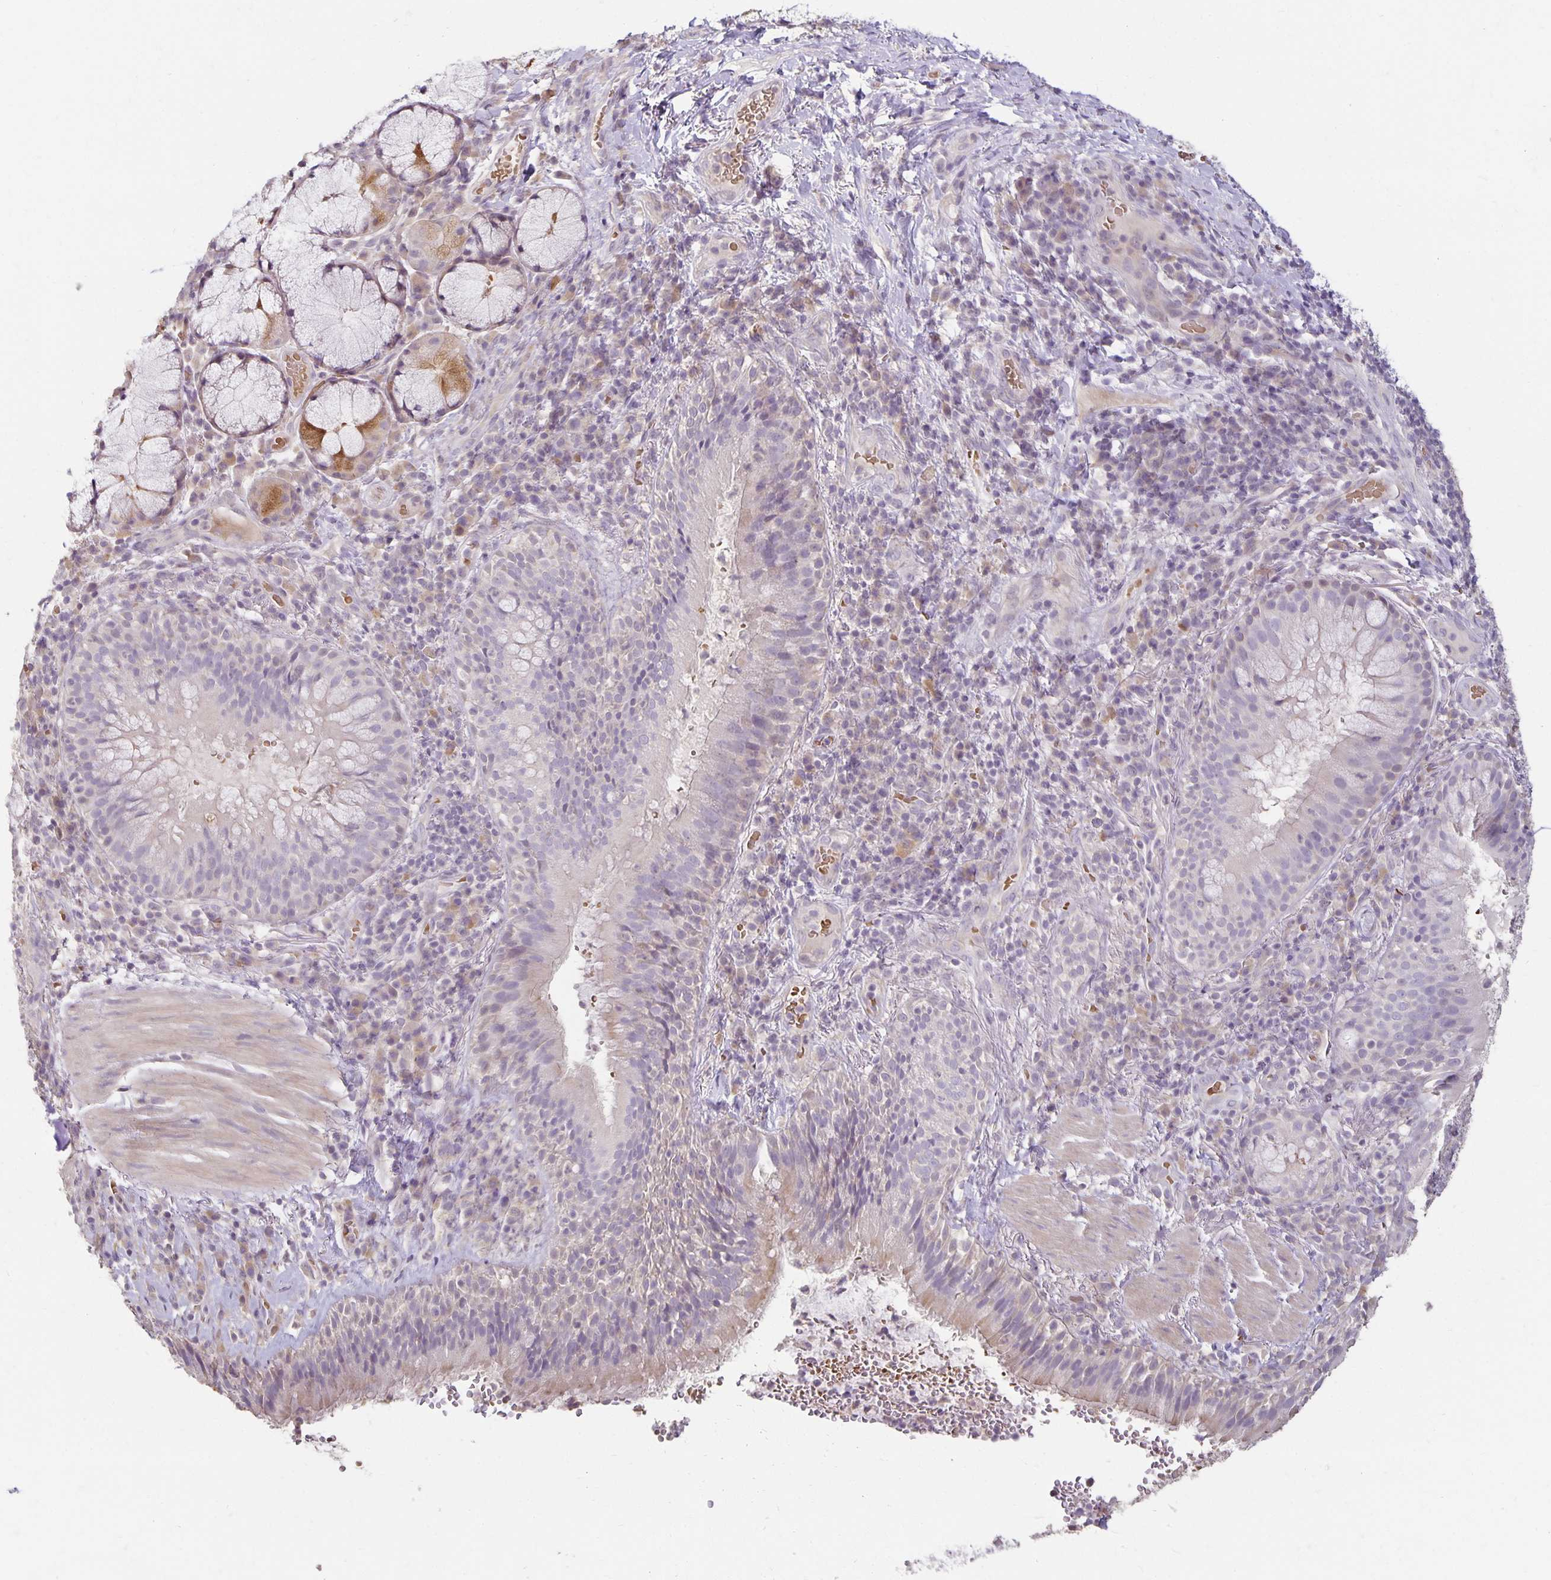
{"staining": {"intensity": "negative", "quantity": "none", "location": "none"}, "tissue": "bronchus", "cell_type": "Respiratory epithelial cells", "image_type": "normal", "snomed": [{"axis": "morphology", "description": "Normal tissue, NOS"}, {"axis": "topography", "description": "Lymph node"}, {"axis": "topography", "description": "Bronchus"}], "caption": "This photomicrograph is of benign bronchus stained with immunohistochemistry (IHC) to label a protein in brown with the nuclei are counter-stained blue. There is no staining in respiratory epithelial cells.", "gene": "CST6", "patient": {"sex": "male", "age": 56}}